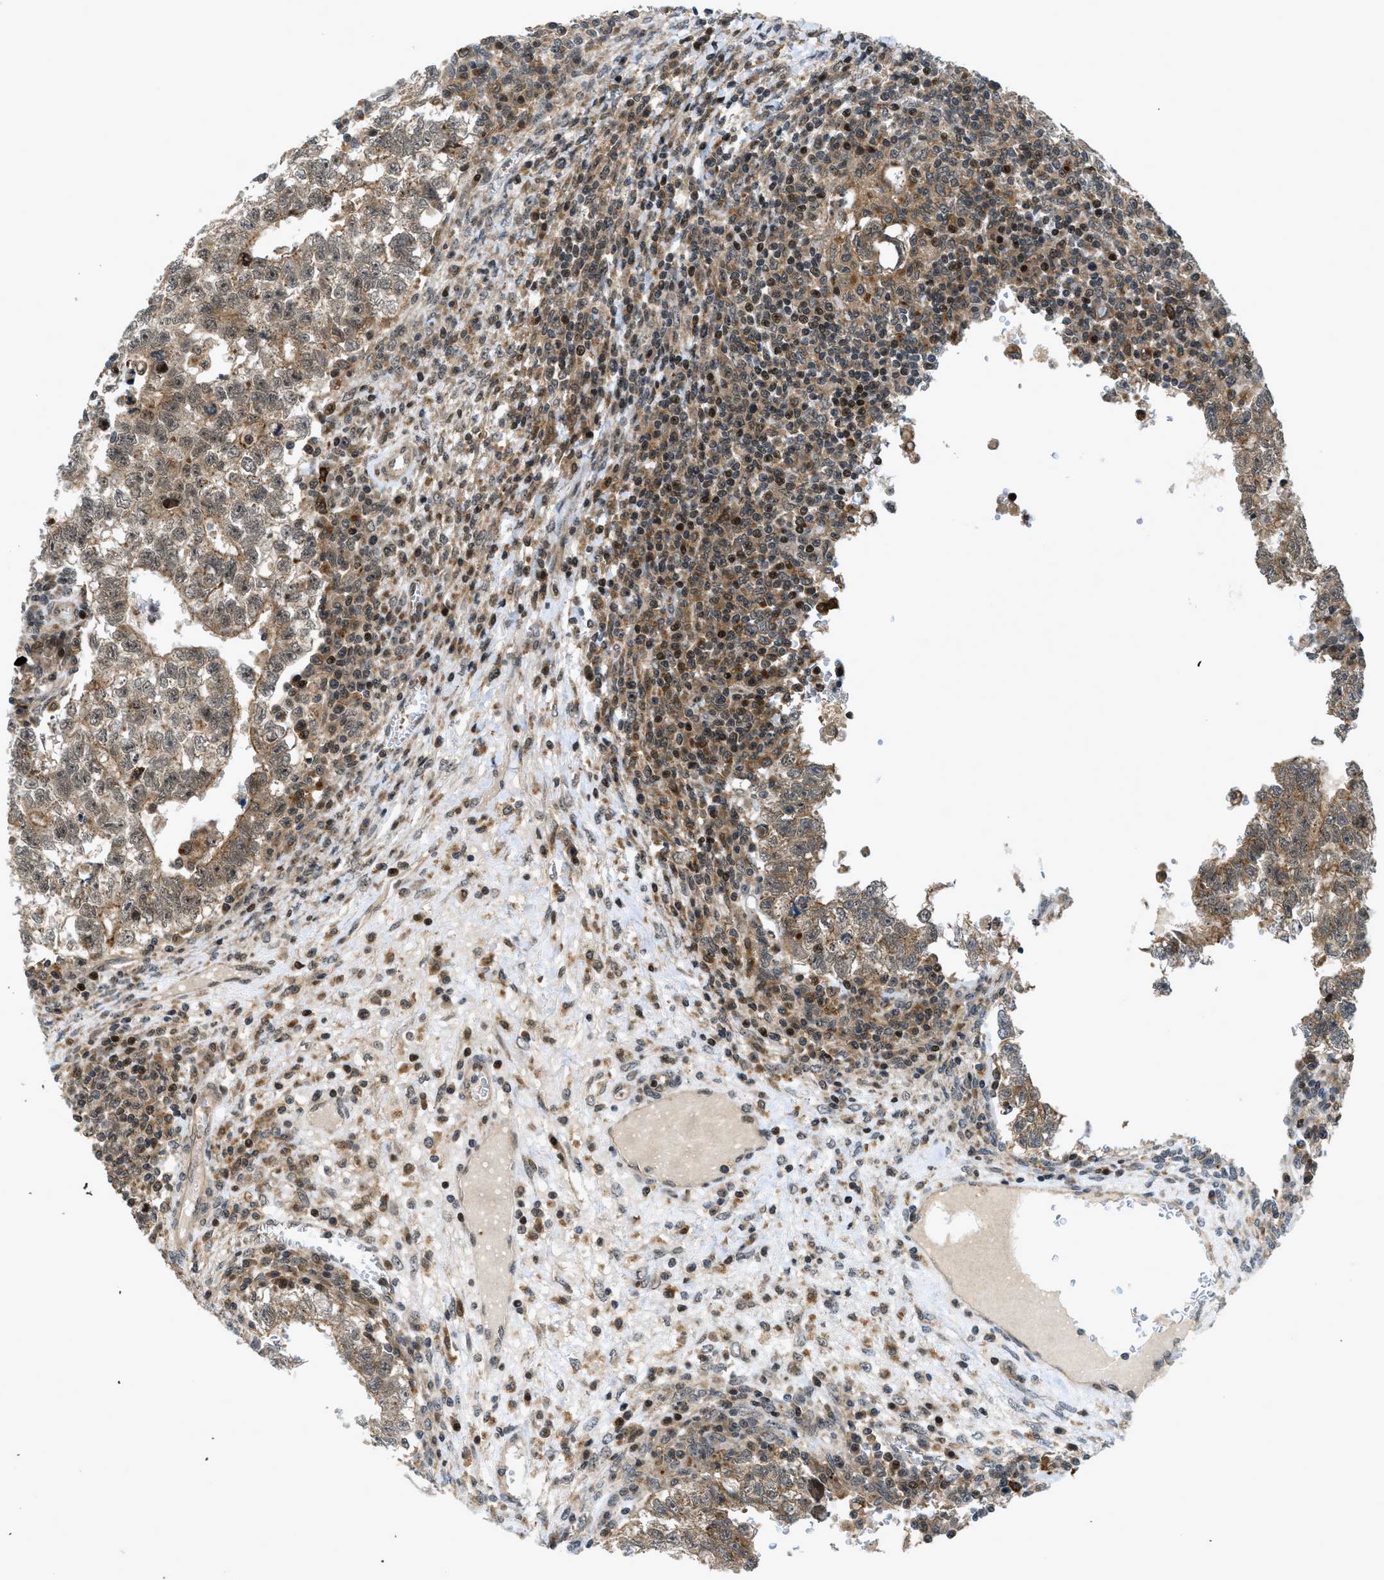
{"staining": {"intensity": "moderate", "quantity": ">75%", "location": "cytoplasmic/membranous"}, "tissue": "testis cancer", "cell_type": "Tumor cells", "image_type": "cancer", "snomed": [{"axis": "morphology", "description": "Seminoma, NOS"}, {"axis": "morphology", "description": "Carcinoma, Embryonal, NOS"}, {"axis": "topography", "description": "Testis"}], "caption": "Testis cancer (seminoma) tissue shows moderate cytoplasmic/membranous expression in about >75% of tumor cells, visualized by immunohistochemistry.", "gene": "DNAJC28", "patient": {"sex": "male", "age": 38}}